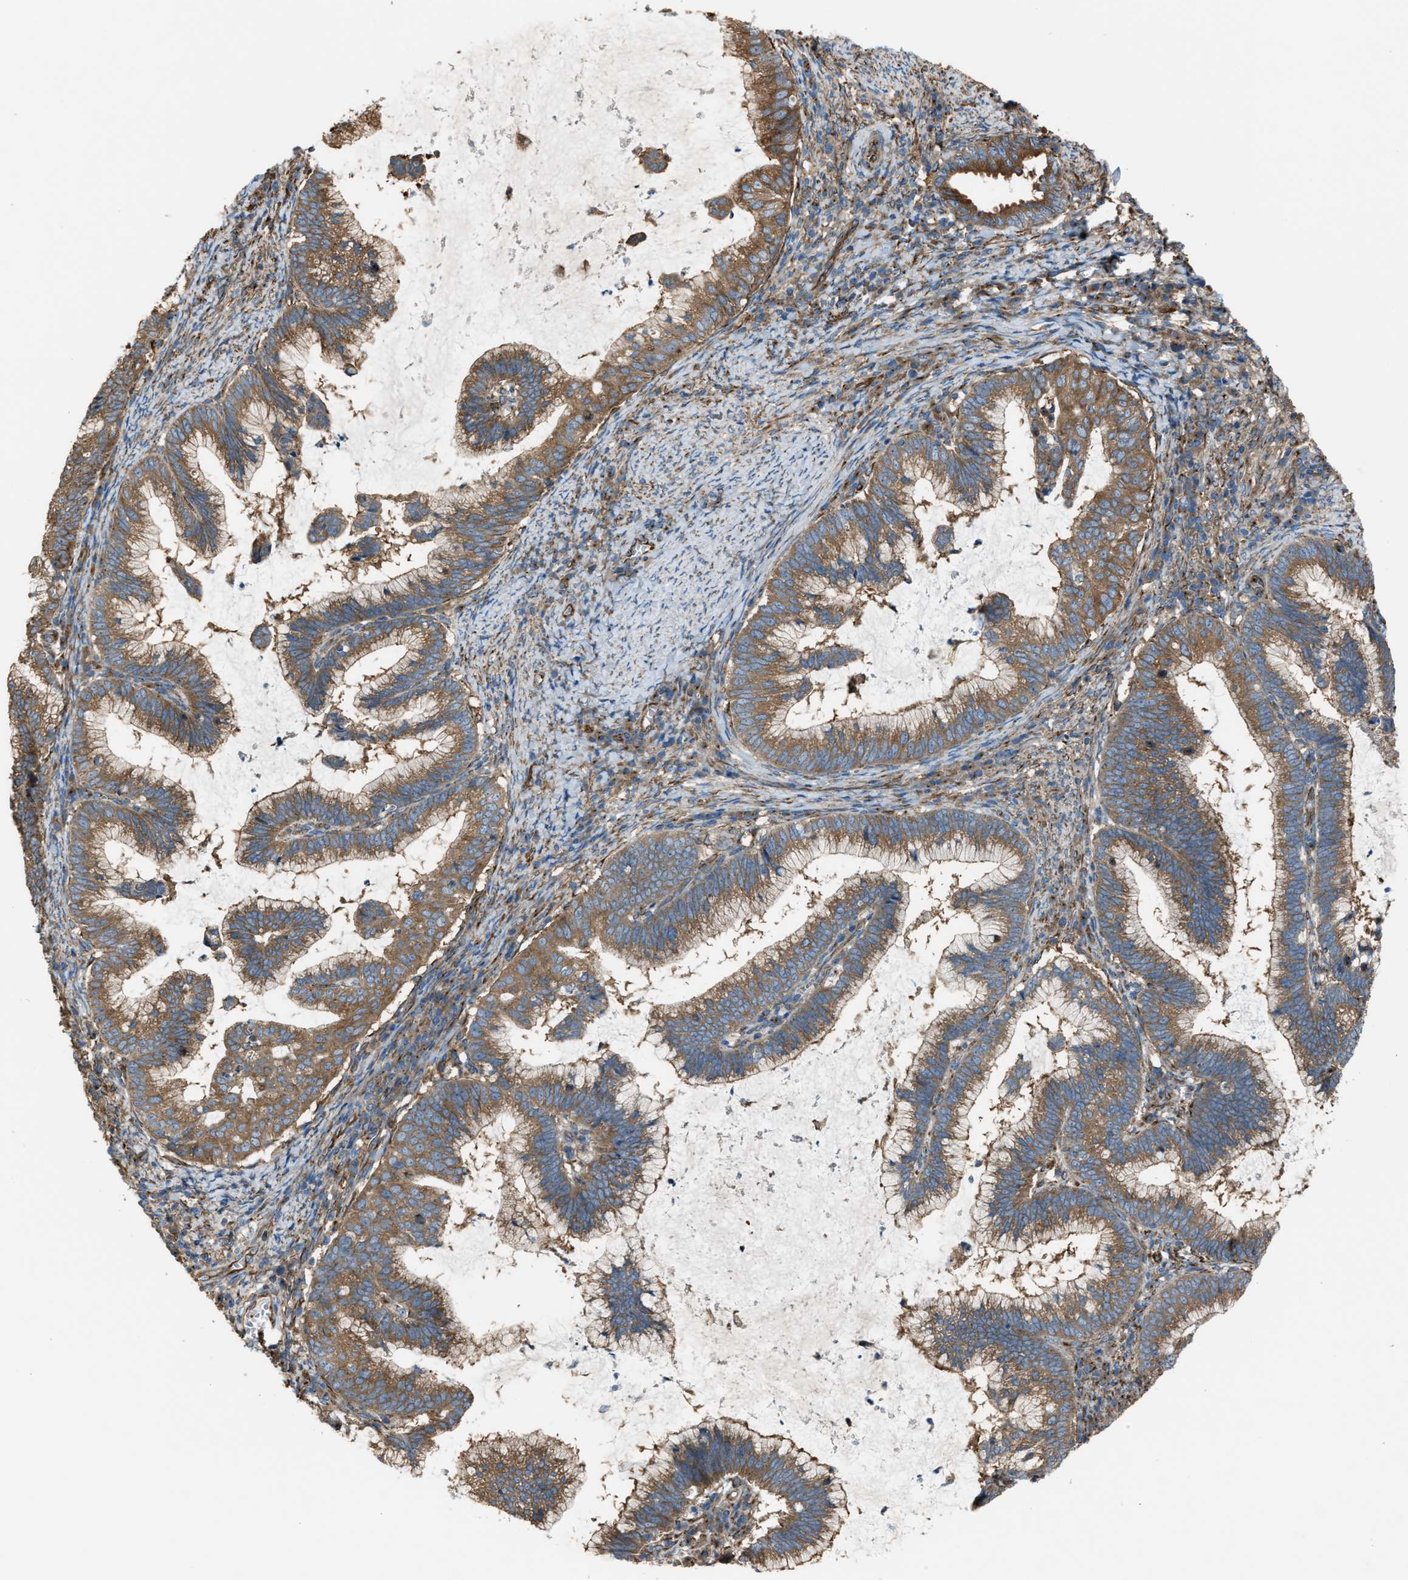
{"staining": {"intensity": "moderate", "quantity": ">75%", "location": "cytoplasmic/membranous"}, "tissue": "cervical cancer", "cell_type": "Tumor cells", "image_type": "cancer", "snomed": [{"axis": "morphology", "description": "Adenocarcinoma, NOS"}, {"axis": "topography", "description": "Cervix"}], "caption": "Cervical adenocarcinoma stained with a protein marker exhibits moderate staining in tumor cells.", "gene": "TRPC1", "patient": {"sex": "female", "age": 36}}